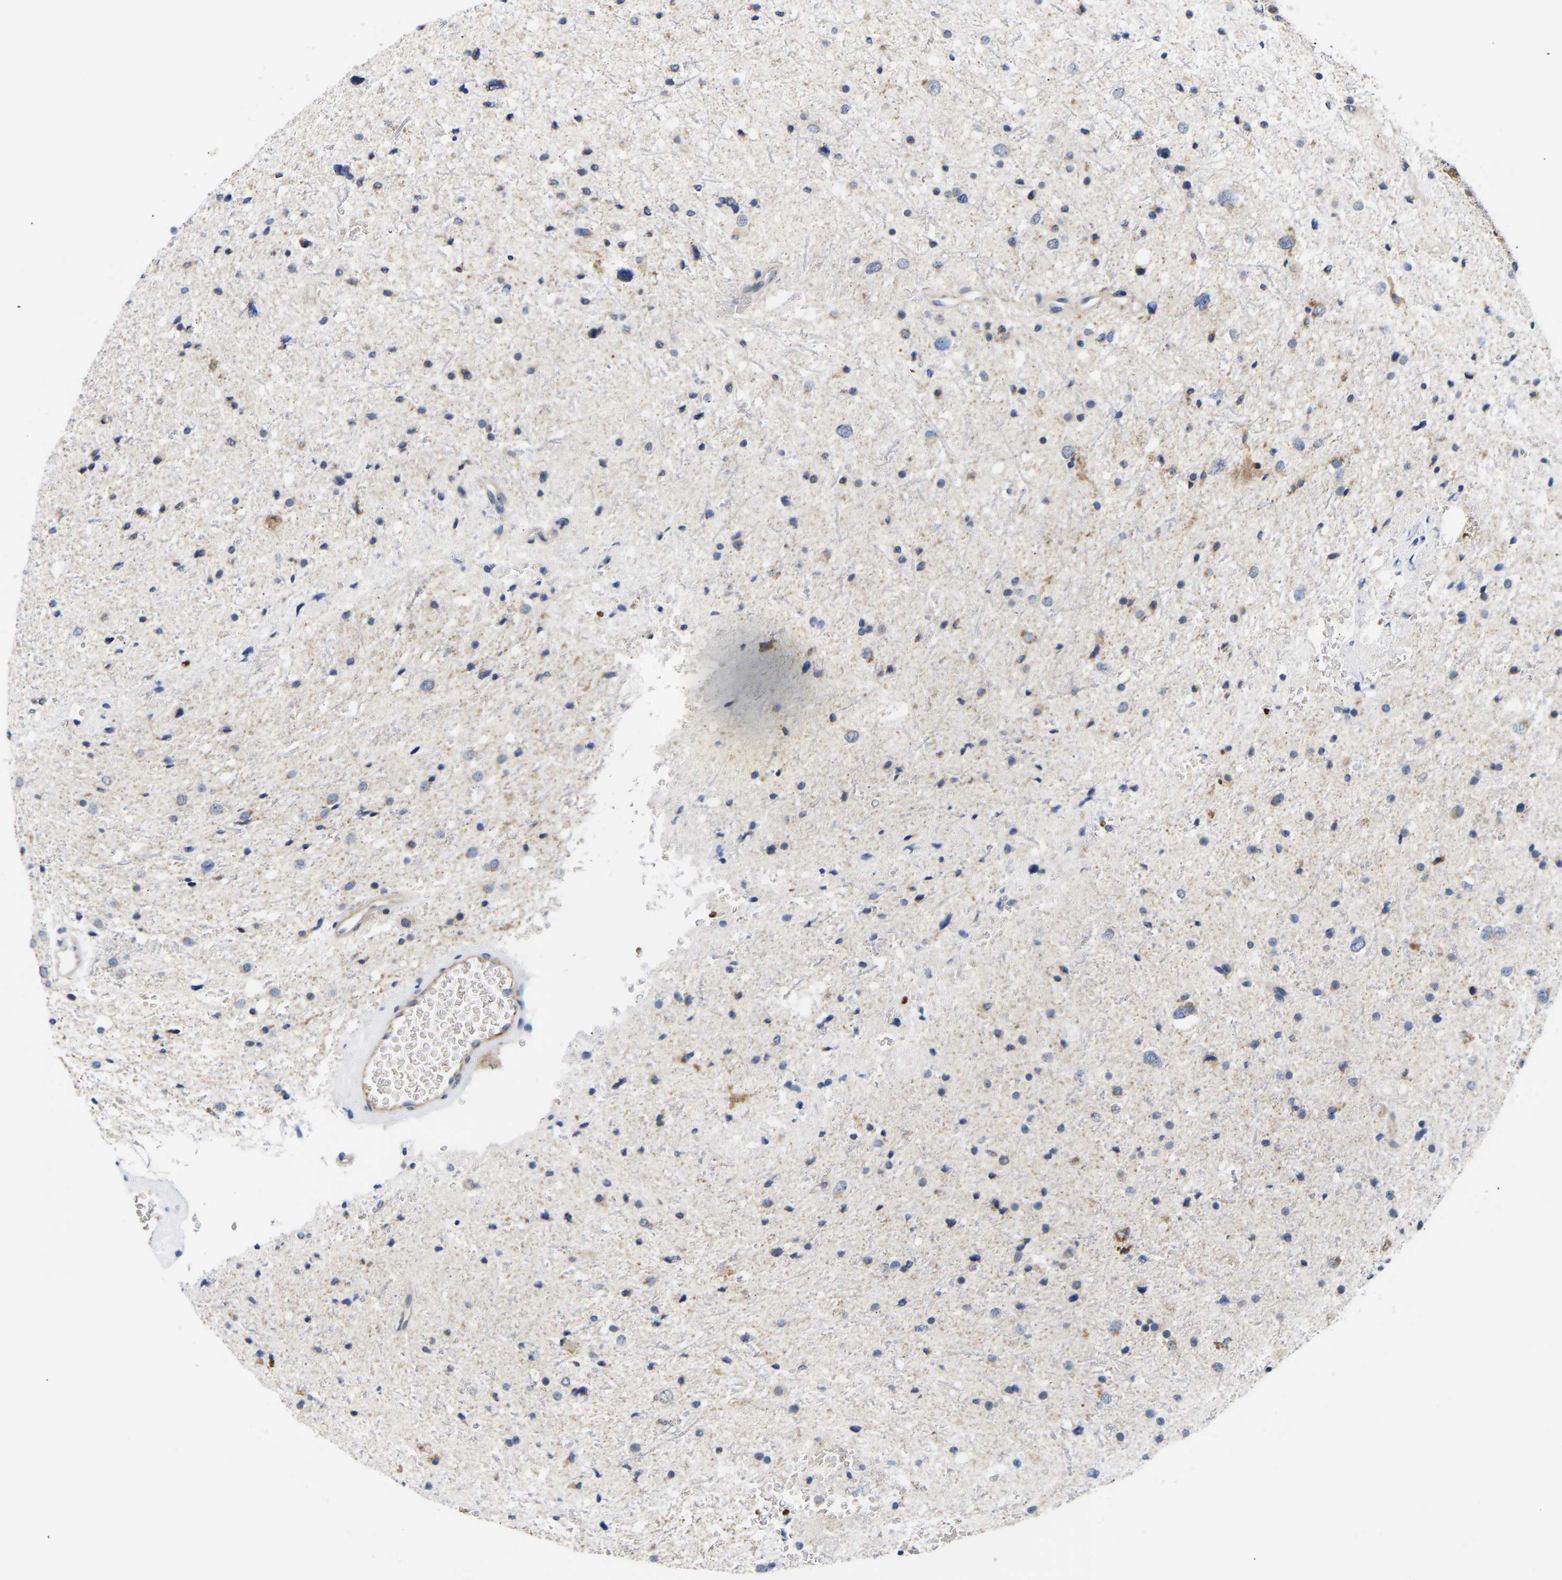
{"staining": {"intensity": "negative", "quantity": "none", "location": "none"}, "tissue": "glioma", "cell_type": "Tumor cells", "image_type": "cancer", "snomed": [{"axis": "morphology", "description": "Glioma, malignant, Low grade"}, {"axis": "topography", "description": "Brain"}], "caption": "A high-resolution micrograph shows immunohistochemistry staining of glioma, which displays no significant positivity in tumor cells.", "gene": "RINT1", "patient": {"sex": "female", "age": 37}}